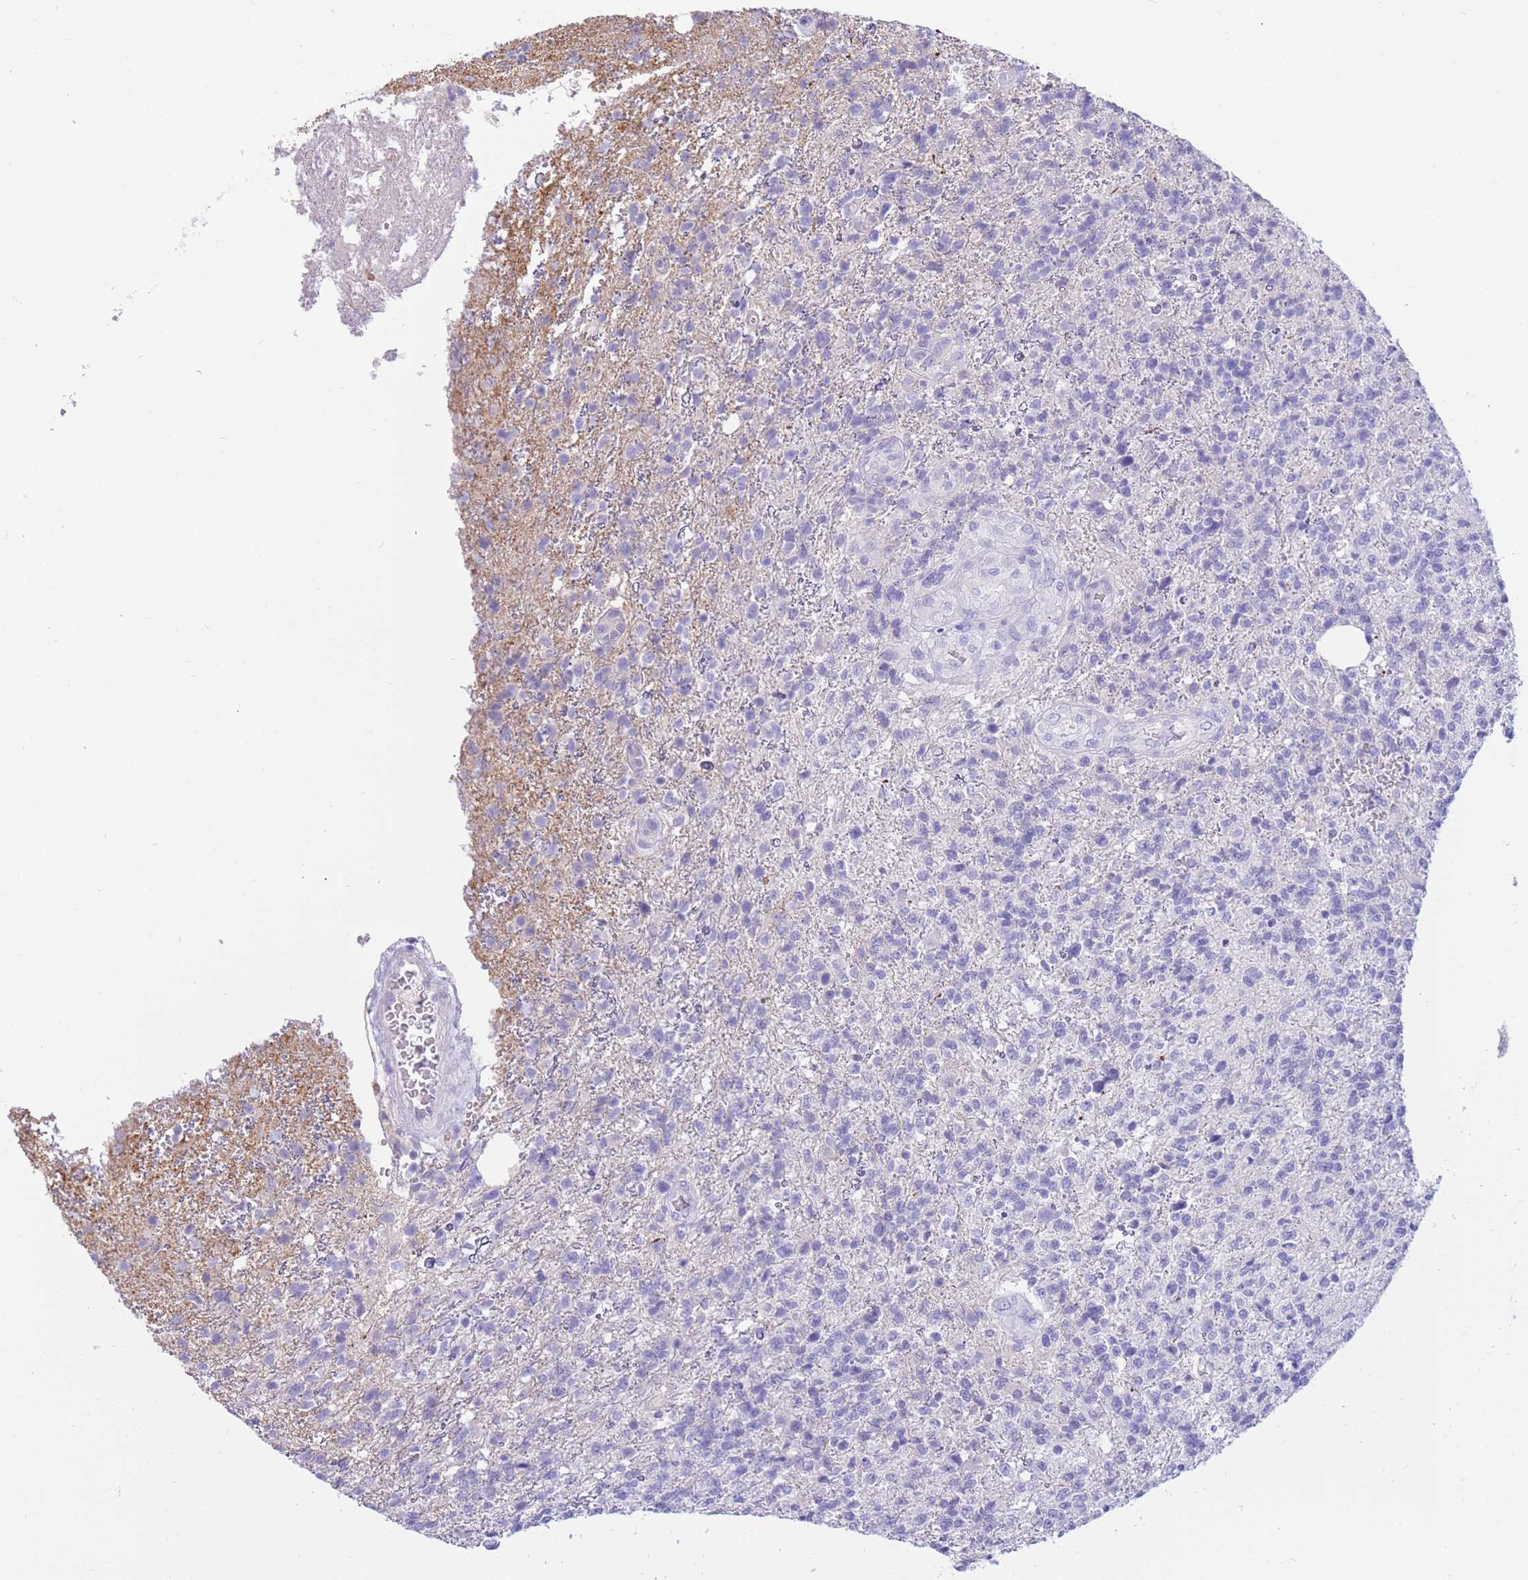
{"staining": {"intensity": "negative", "quantity": "none", "location": "none"}, "tissue": "glioma", "cell_type": "Tumor cells", "image_type": "cancer", "snomed": [{"axis": "morphology", "description": "Glioma, malignant, High grade"}, {"axis": "topography", "description": "Brain"}], "caption": "There is no significant positivity in tumor cells of malignant glioma (high-grade).", "gene": "SULT1A1", "patient": {"sex": "male", "age": 56}}